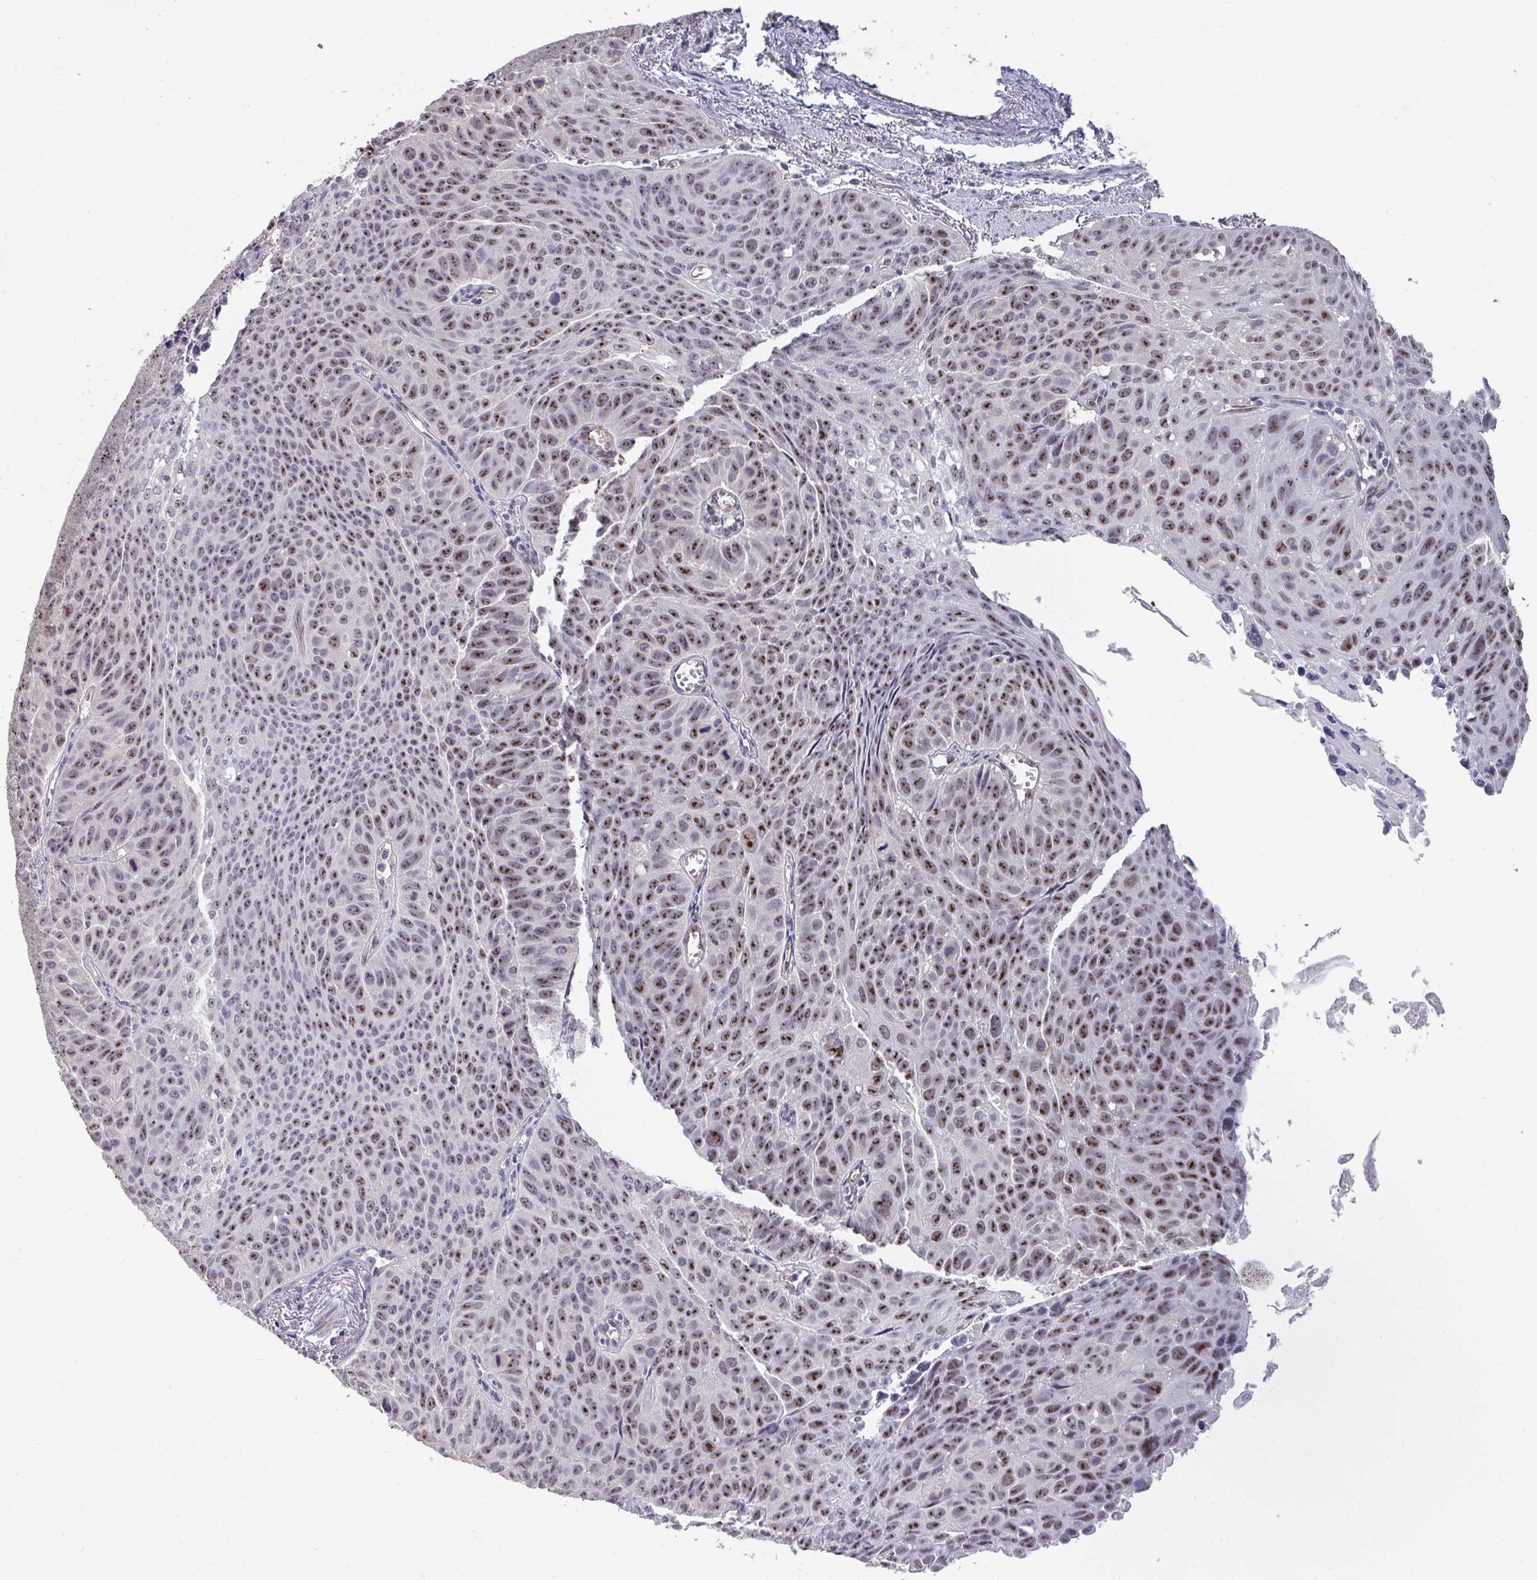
{"staining": {"intensity": "moderate", "quantity": "25%-75%", "location": "nuclear"}, "tissue": "lung cancer", "cell_type": "Tumor cells", "image_type": "cancer", "snomed": [{"axis": "morphology", "description": "Squamous cell carcinoma, NOS"}, {"axis": "topography", "description": "Lung"}], "caption": "The image demonstrates staining of squamous cell carcinoma (lung), revealing moderate nuclear protein expression (brown color) within tumor cells.", "gene": "SENP3", "patient": {"sex": "male", "age": 71}}